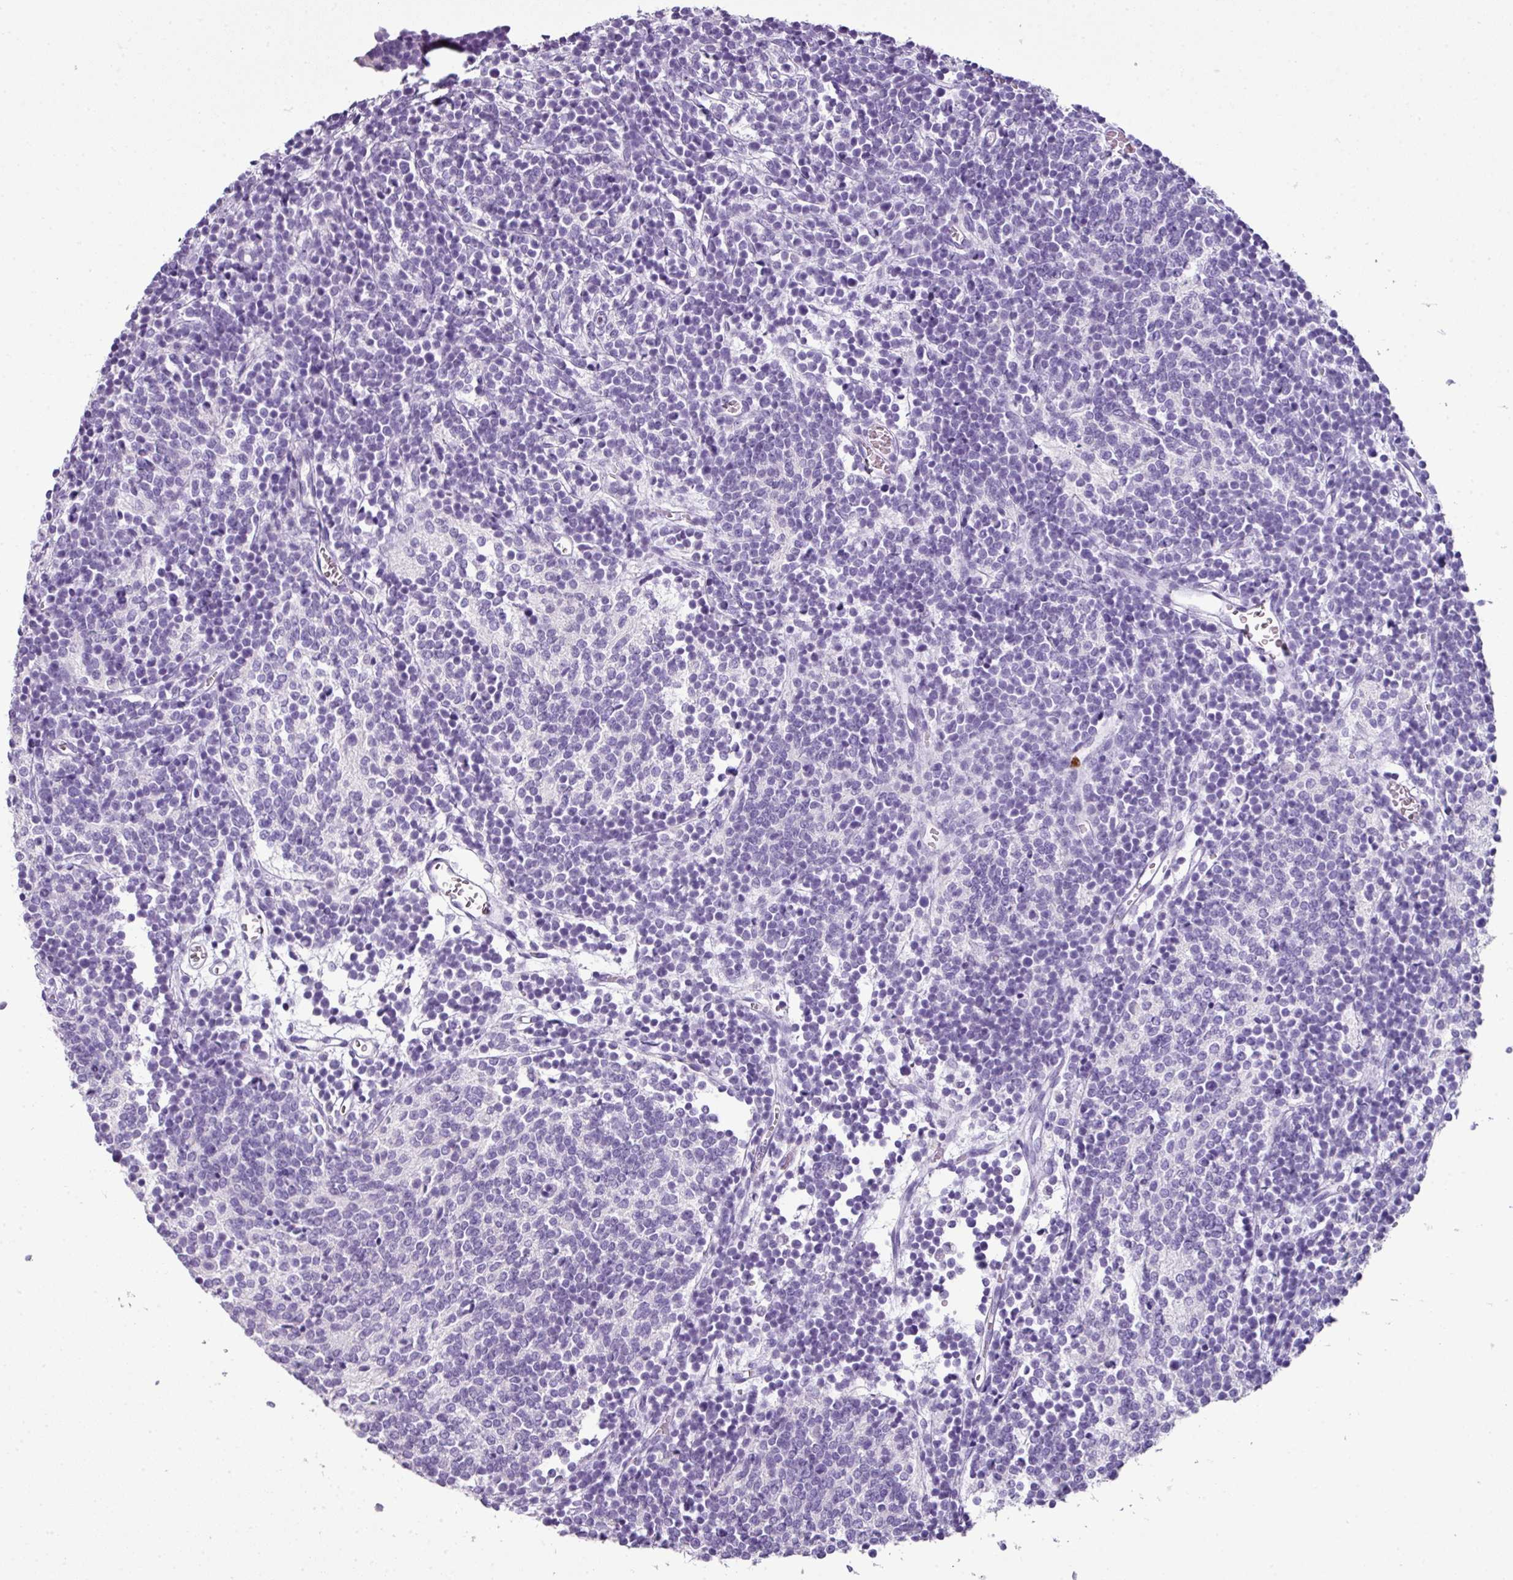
{"staining": {"intensity": "negative", "quantity": "none", "location": "none"}, "tissue": "glioma", "cell_type": "Tumor cells", "image_type": "cancer", "snomed": [{"axis": "morphology", "description": "Glioma, malignant, Low grade"}, {"axis": "topography", "description": "Brain"}], "caption": "High power microscopy micrograph of an immunohistochemistry (IHC) photomicrograph of glioma, revealing no significant staining in tumor cells.", "gene": "CTSG", "patient": {"sex": "female", "age": 1}}